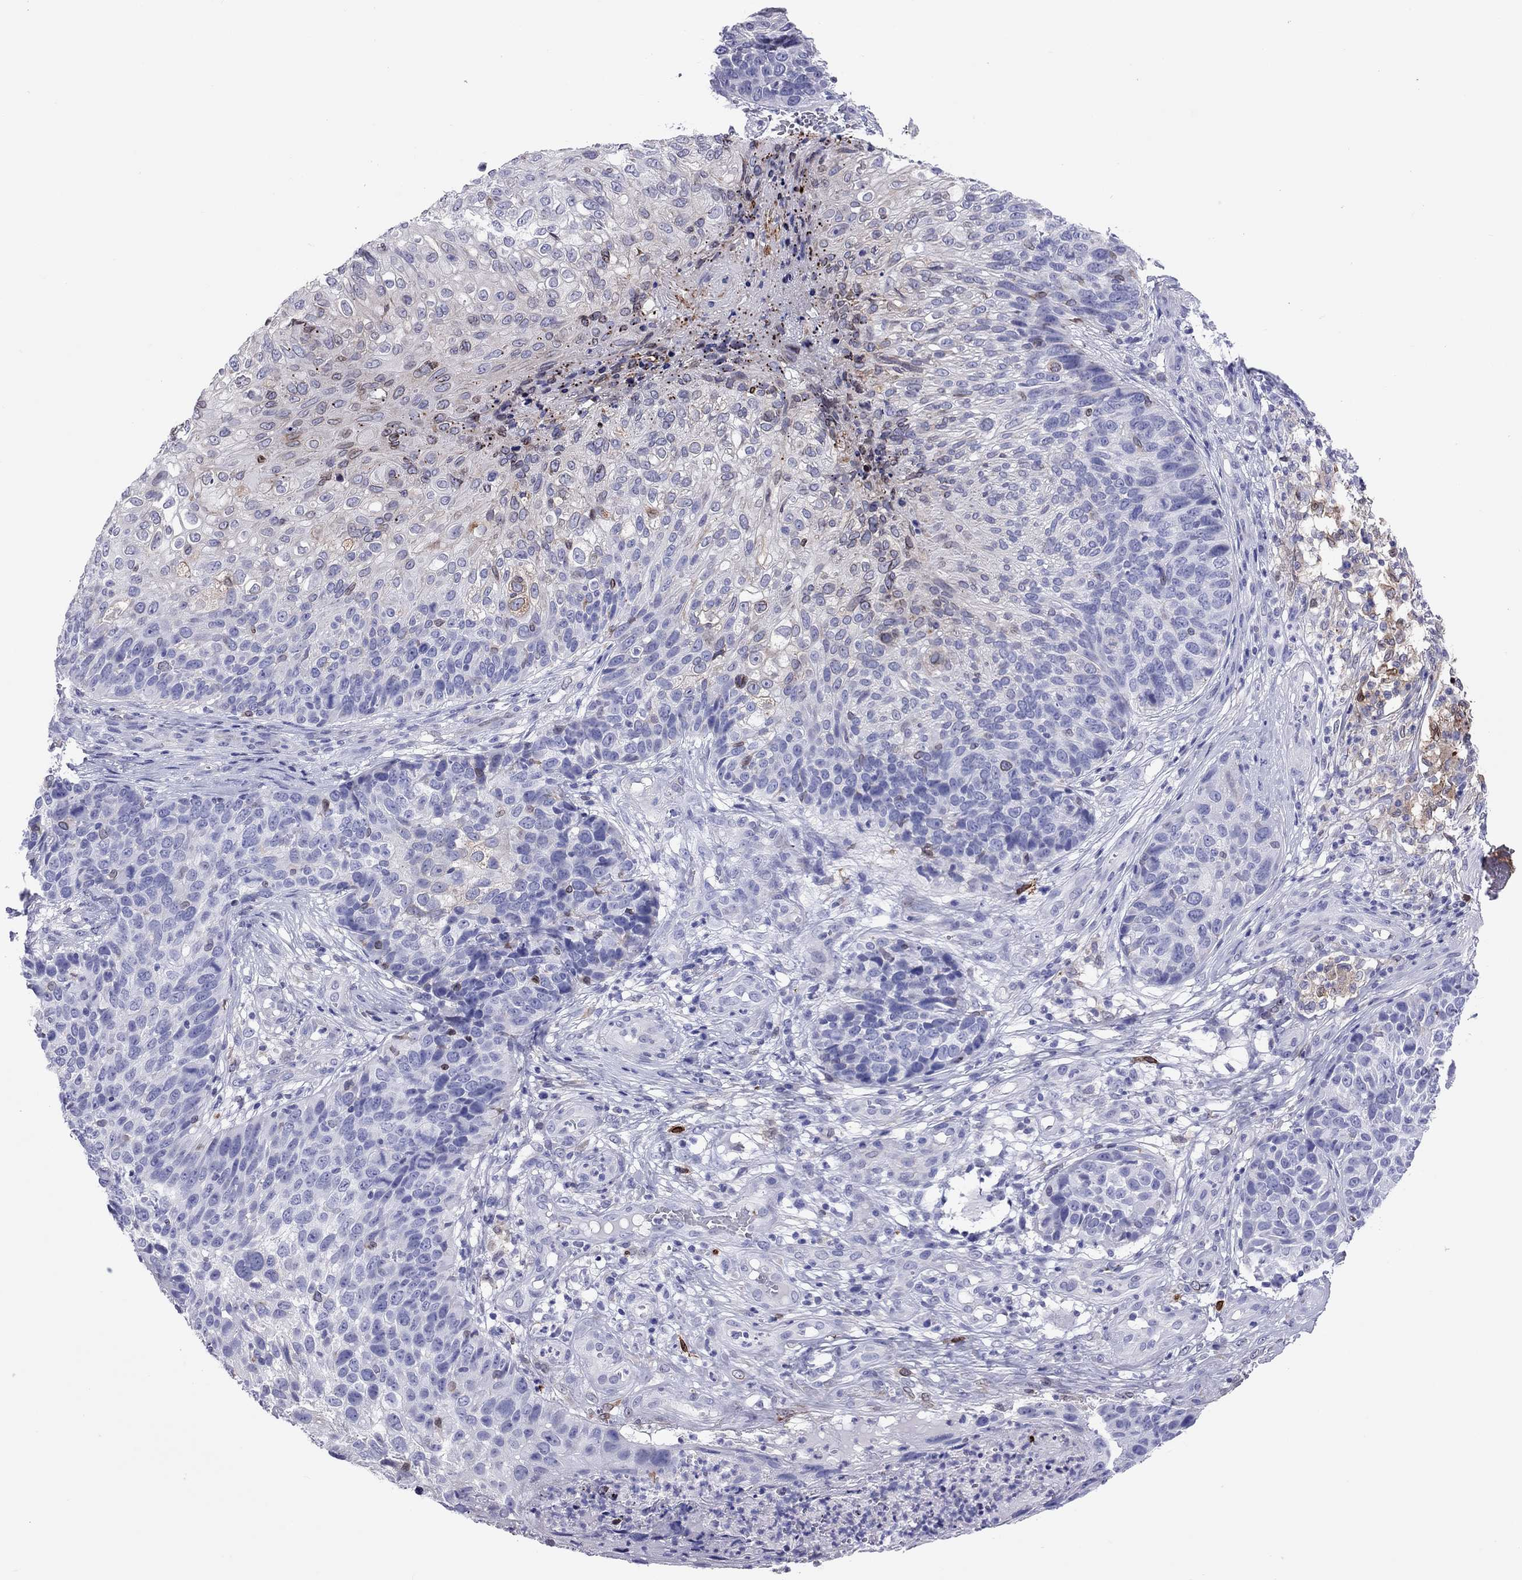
{"staining": {"intensity": "negative", "quantity": "none", "location": "none"}, "tissue": "skin cancer", "cell_type": "Tumor cells", "image_type": "cancer", "snomed": [{"axis": "morphology", "description": "Squamous cell carcinoma, NOS"}, {"axis": "topography", "description": "Skin"}], "caption": "Immunohistochemical staining of human skin cancer (squamous cell carcinoma) displays no significant expression in tumor cells. (DAB IHC, high magnification).", "gene": "ADORA2A", "patient": {"sex": "male", "age": 92}}